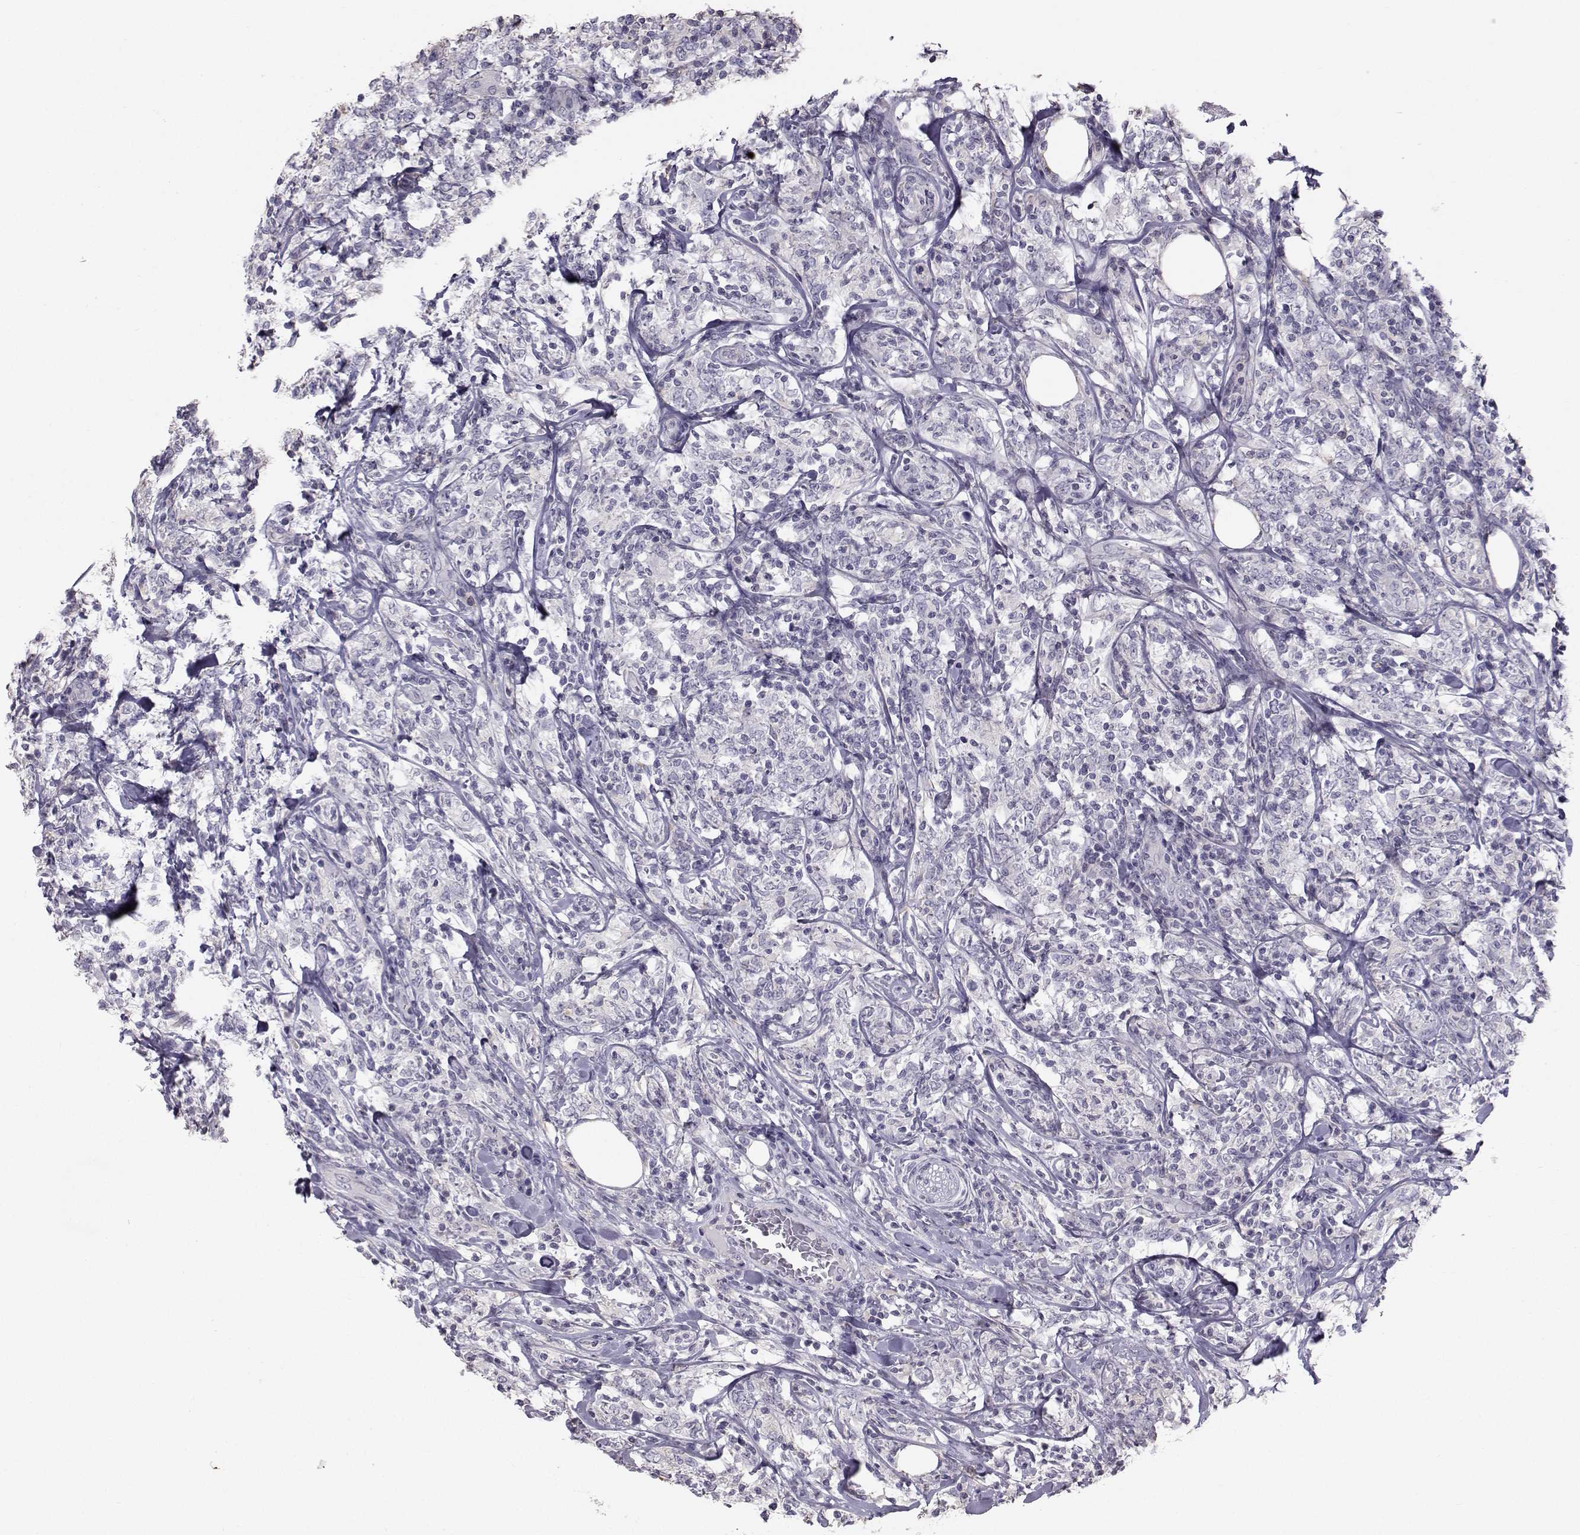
{"staining": {"intensity": "negative", "quantity": "none", "location": "none"}, "tissue": "lymphoma", "cell_type": "Tumor cells", "image_type": "cancer", "snomed": [{"axis": "morphology", "description": "Malignant lymphoma, non-Hodgkin's type, High grade"}, {"axis": "topography", "description": "Lymph node"}], "caption": "The micrograph displays no staining of tumor cells in malignant lymphoma, non-Hodgkin's type (high-grade).", "gene": "GARIN3", "patient": {"sex": "female", "age": 84}}